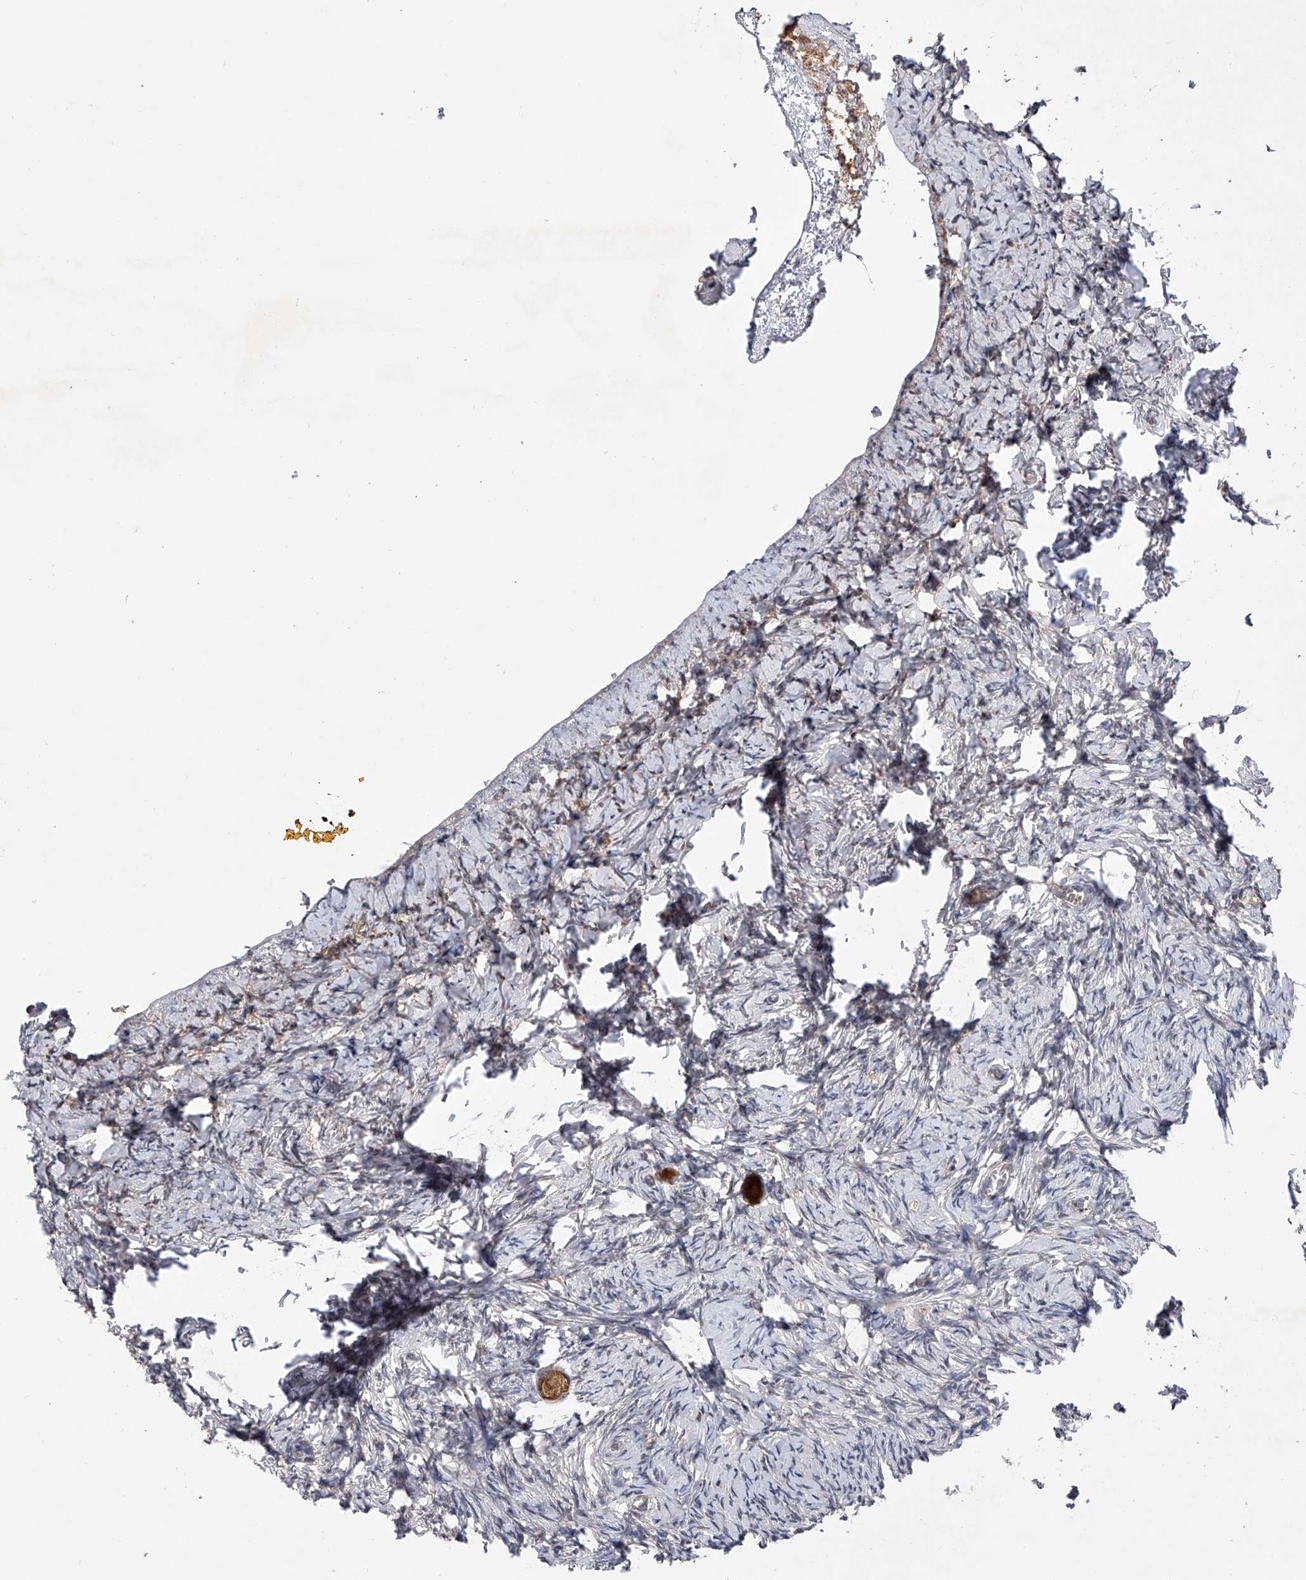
{"staining": {"intensity": "strong", "quantity": ">75%", "location": "cytoplasmic/membranous,nuclear"}, "tissue": "ovary", "cell_type": "Follicle cells", "image_type": "normal", "snomed": [{"axis": "morphology", "description": "Normal tissue, NOS"}, {"axis": "topography", "description": "Ovary"}], "caption": "Protein staining exhibits strong cytoplasmic/membranous,nuclear expression in approximately >75% of follicle cells in benign ovary.", "gene": "RWDD2A", "patient": {"sex": "female", "age": 27}}